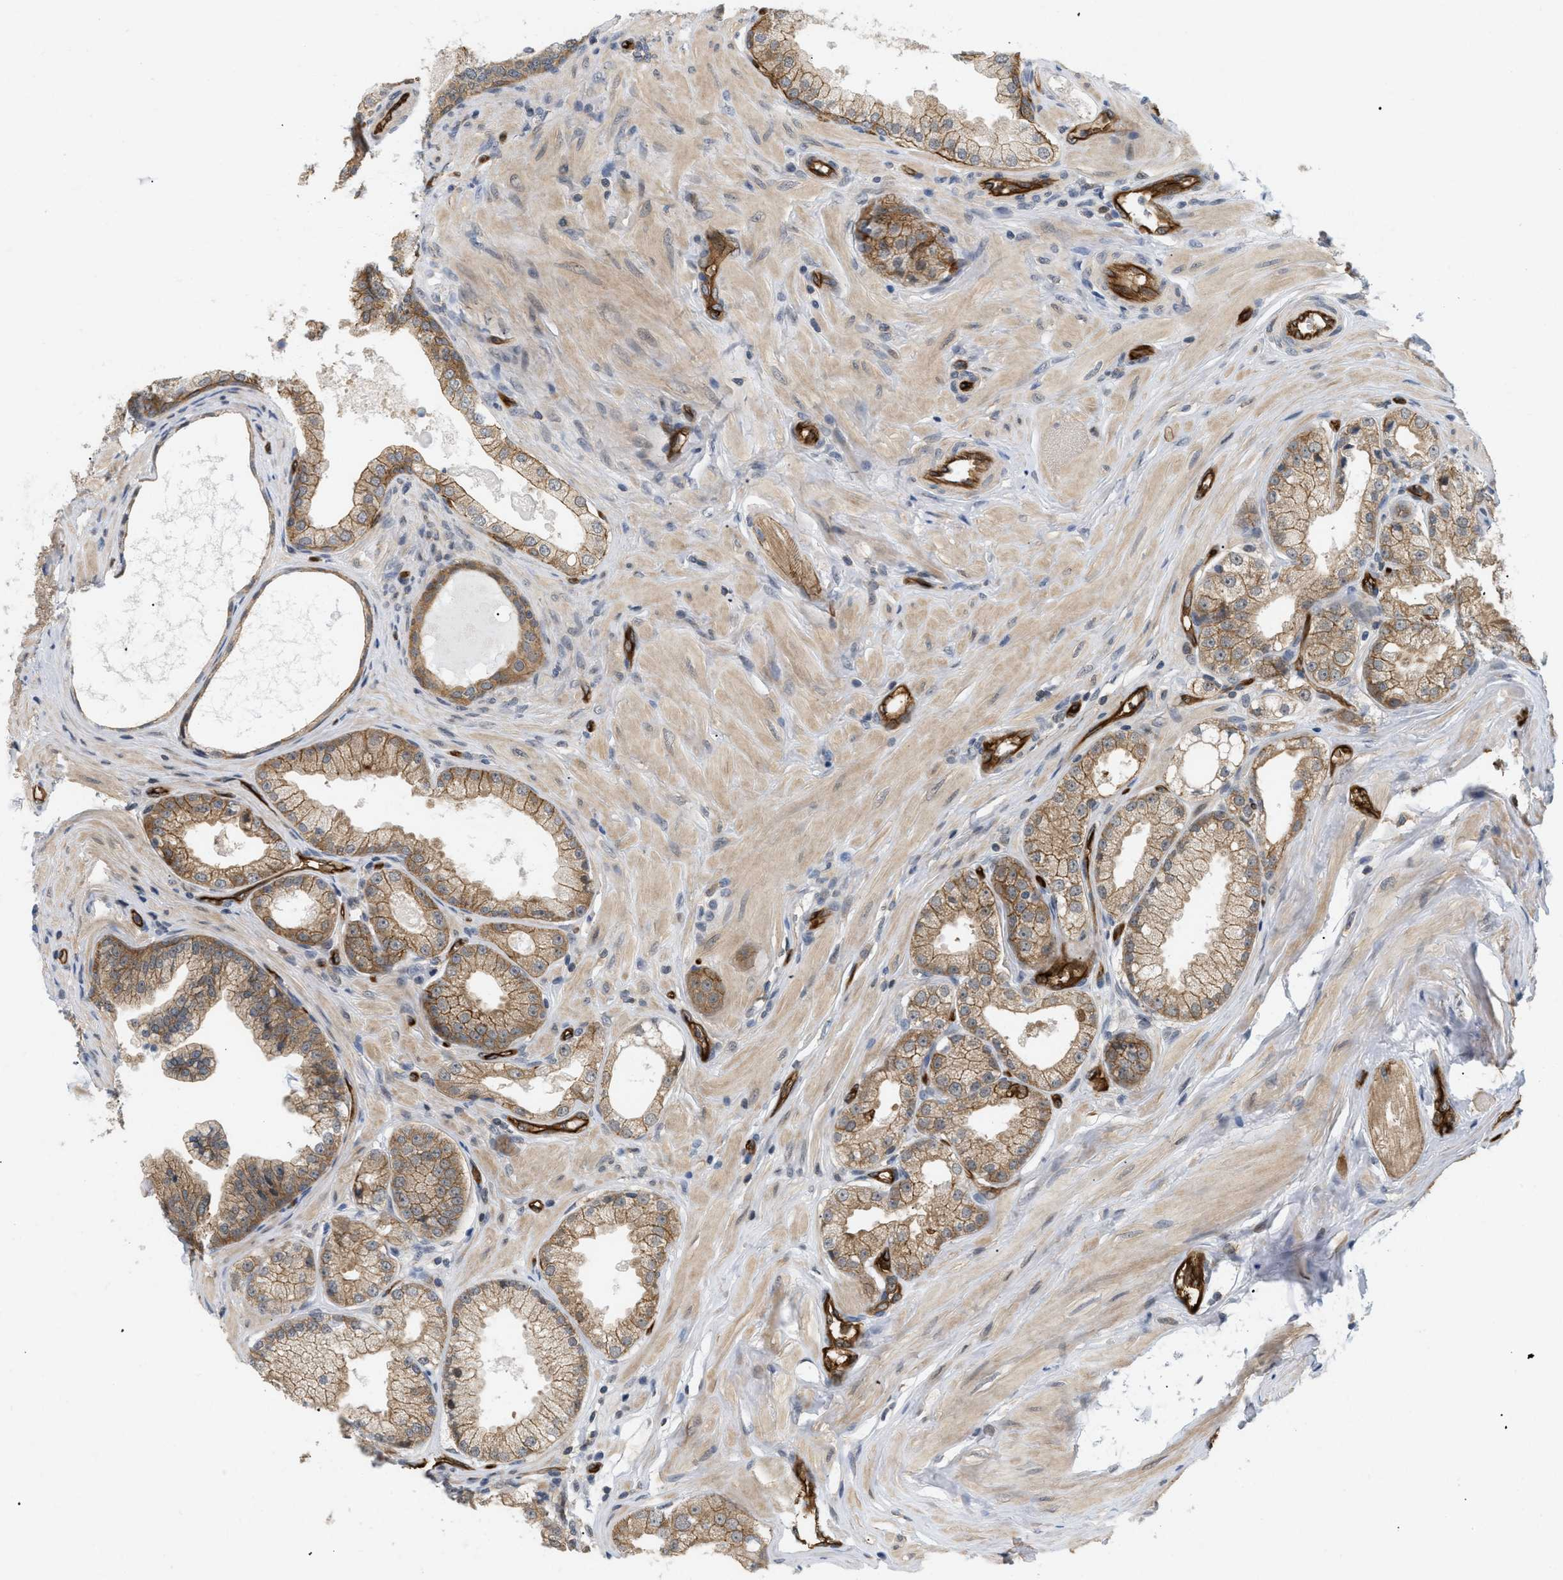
{"staining": {"intensity": "moderate", "quantity": ">75%", "location": "cytoplasmic/membranous"}, "tissue": "prostate cancer", "cell_type": "Tumor cells", "image_type": "cancer", "snomed": [{"axis": "morphology", "description": "Adenocarcinoma, Low grade"}, {"axis": "topography", "description": "Prostate"}], "caption": "This is a micrograph of immunohistochemistry (IHC) staining of prostate cancer (low-grade adenocarcinoma), which shows moderate expression in the cytoplasmic/membranous of tumor cells.", "gene": "PALMD", "patient": {"sex": "male", "age": 57}}